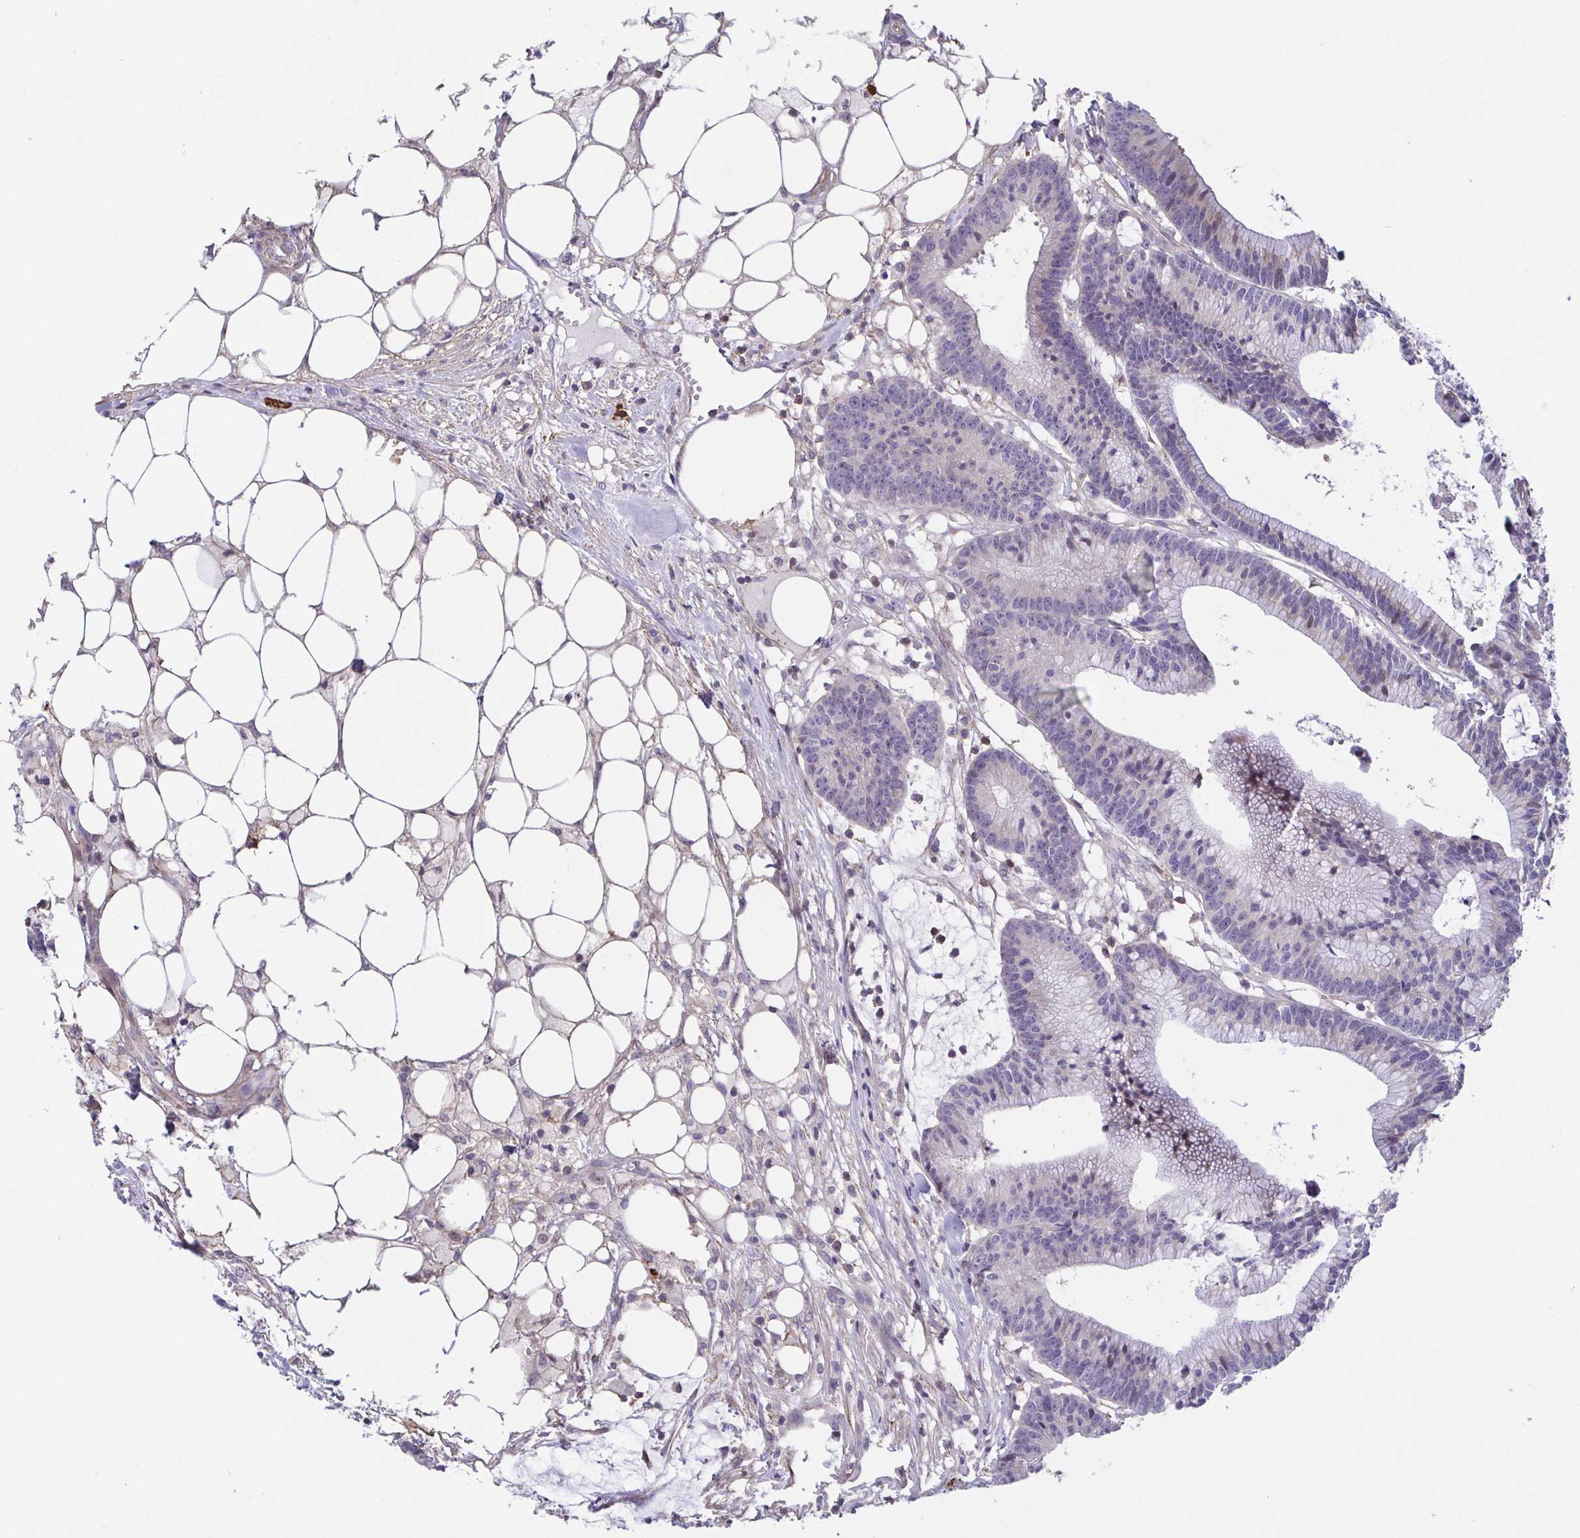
{"staining": {"intensity": "negative", "quantity": "none", "location": "none"}, "tissue": "colorectal cancer", "cell_type": "Tumor cells", "image_type": "cancer", "snomed": [{"axis": "morphology", "description": "Adenocarcinoma, NOS"}, {"axis": "topography", "description": "Colon"}], "caption": "This is an immunohistochemistry histopathology image of colorectal adenocarcinoma. There is no positivity in tumor cells.", "gene": "PREPL", "patient": {"sex": "female", "age": 78}}